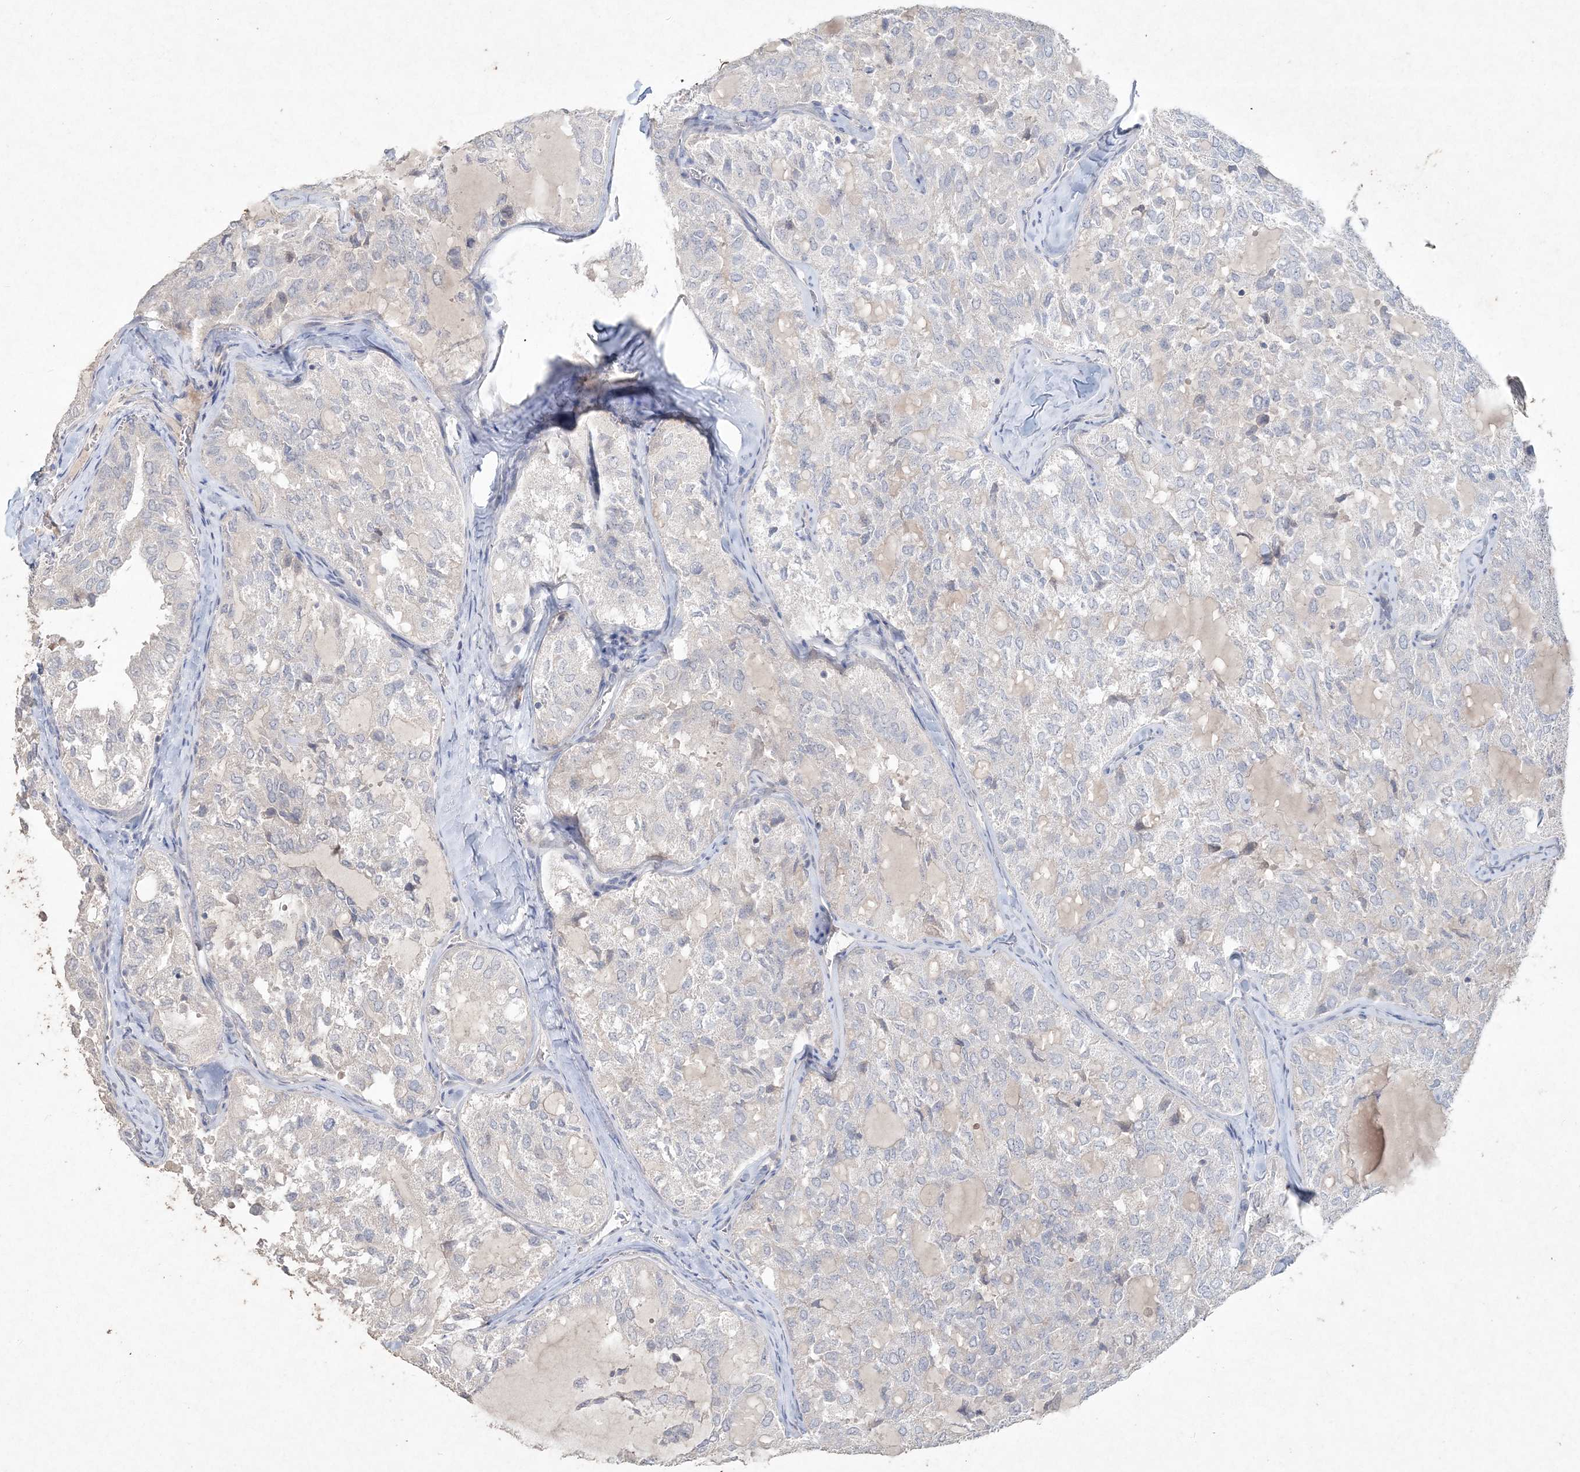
{"staining": {"intensity": "negative", "quantity": "none", "location": "none"}, "tissue": "thyroid cancer", "cell_type": "Tumor cells", "image_type": "cancer", "snomed": [{"axis": "morphology", "description": "Follicular adenoma carcinoma, NOS"}, {"axis": "topography", "description": "Thyroid gland"}], "caption": "This is an immunohistochemistry (IHC) photomicrograph of human thyroid cancer (follicular adenoma carcinoma). There is no staining in tumor cells.", "gene": "DNAH5", "patient": {"sex": "male", "age": 75}}